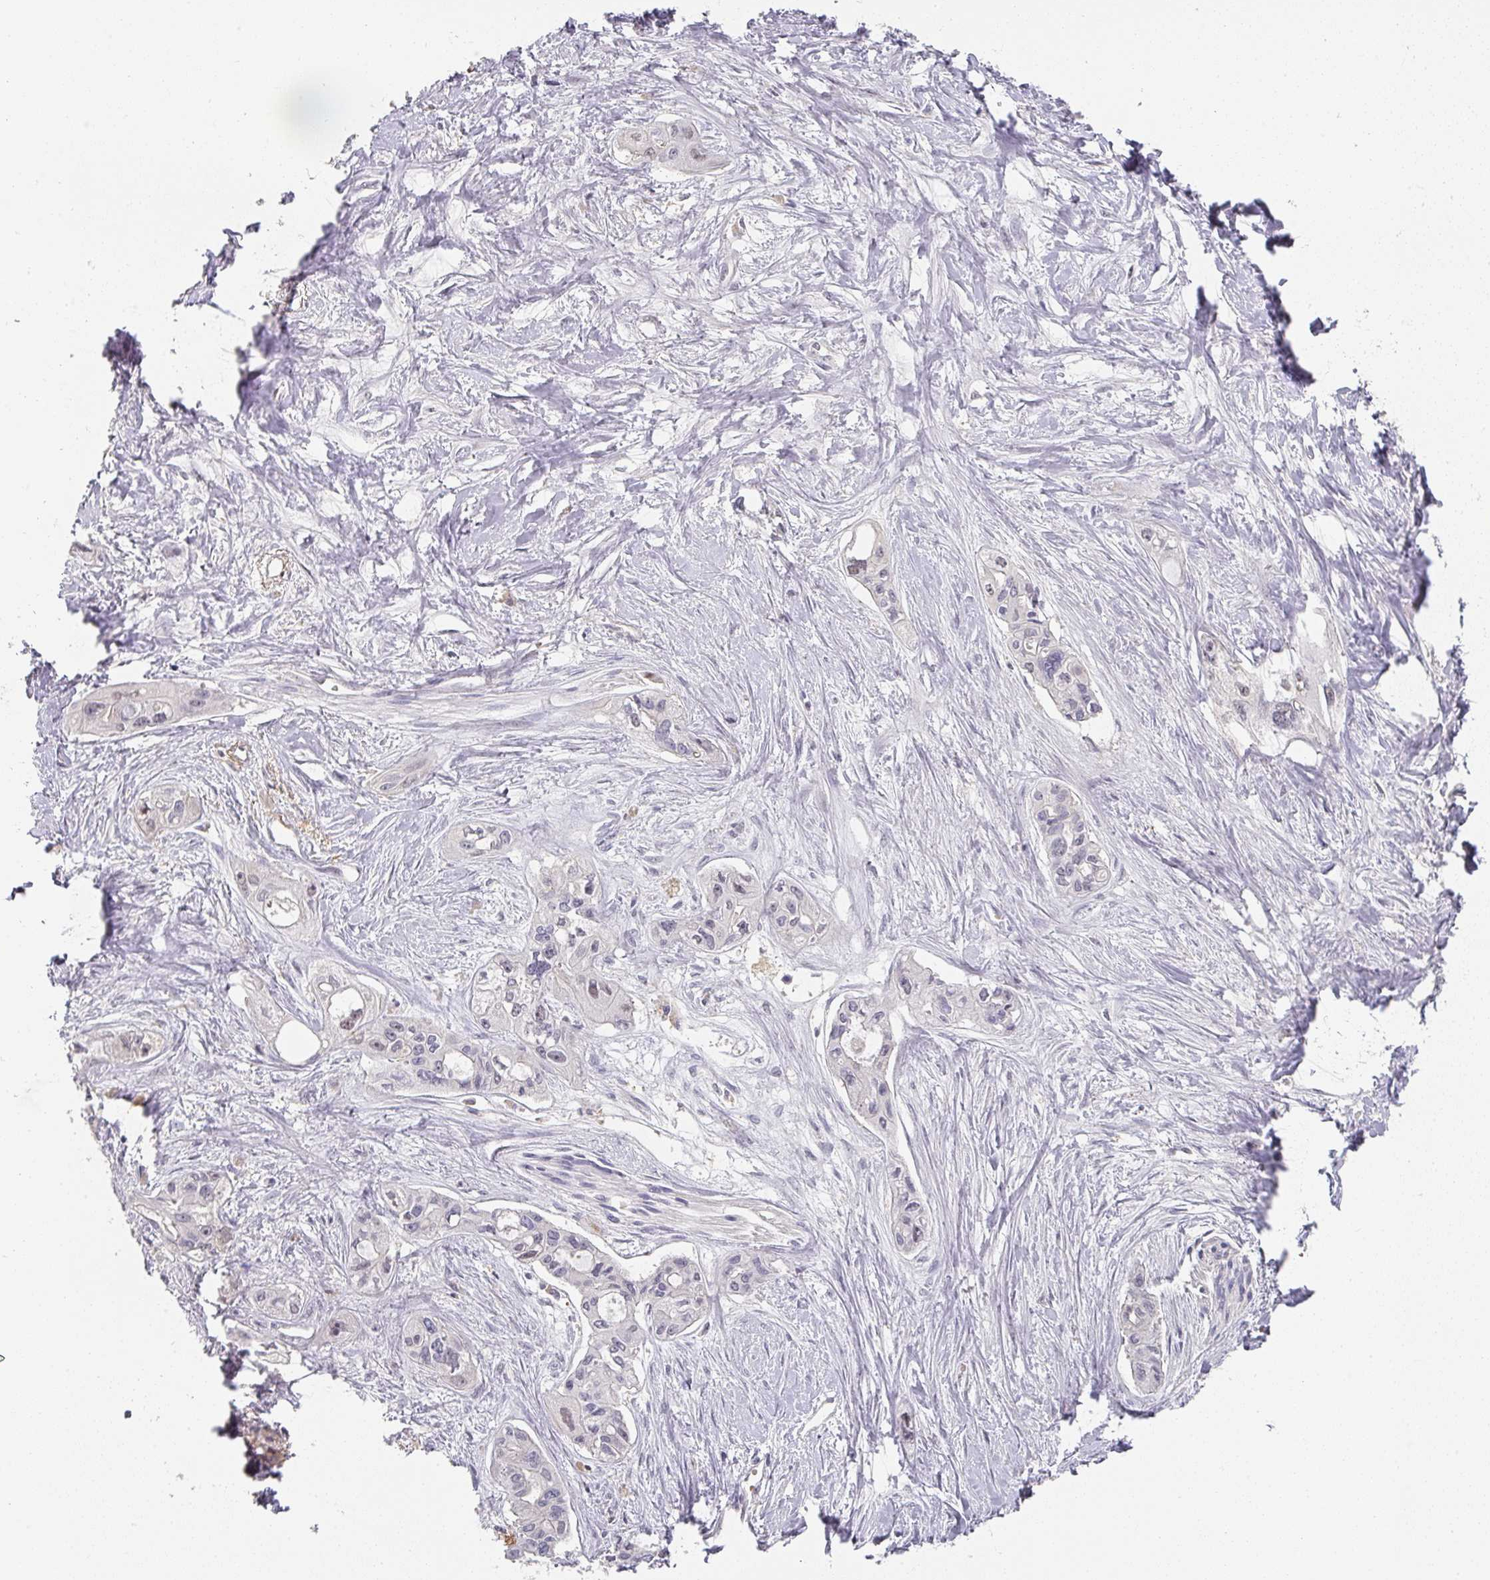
{"staining": {"intensity": "weak", "quantity": "<25%", "location": "nuclear"}, "tissue": "pancreatic cancer", "cell_type": "Tumor cells", "image_type": "cancer", "snomed": [{"axis": "morphology", "description": "Adenocarcinoma, NOS"}, {"axis": "topography", "description": "Pancreas"}], "caption": "Tumor cells show no significant protein staining in pancreatic adenocarcinoma.", "gene": "FOXN4", "patient": {"sex": "female", "age": 50}}